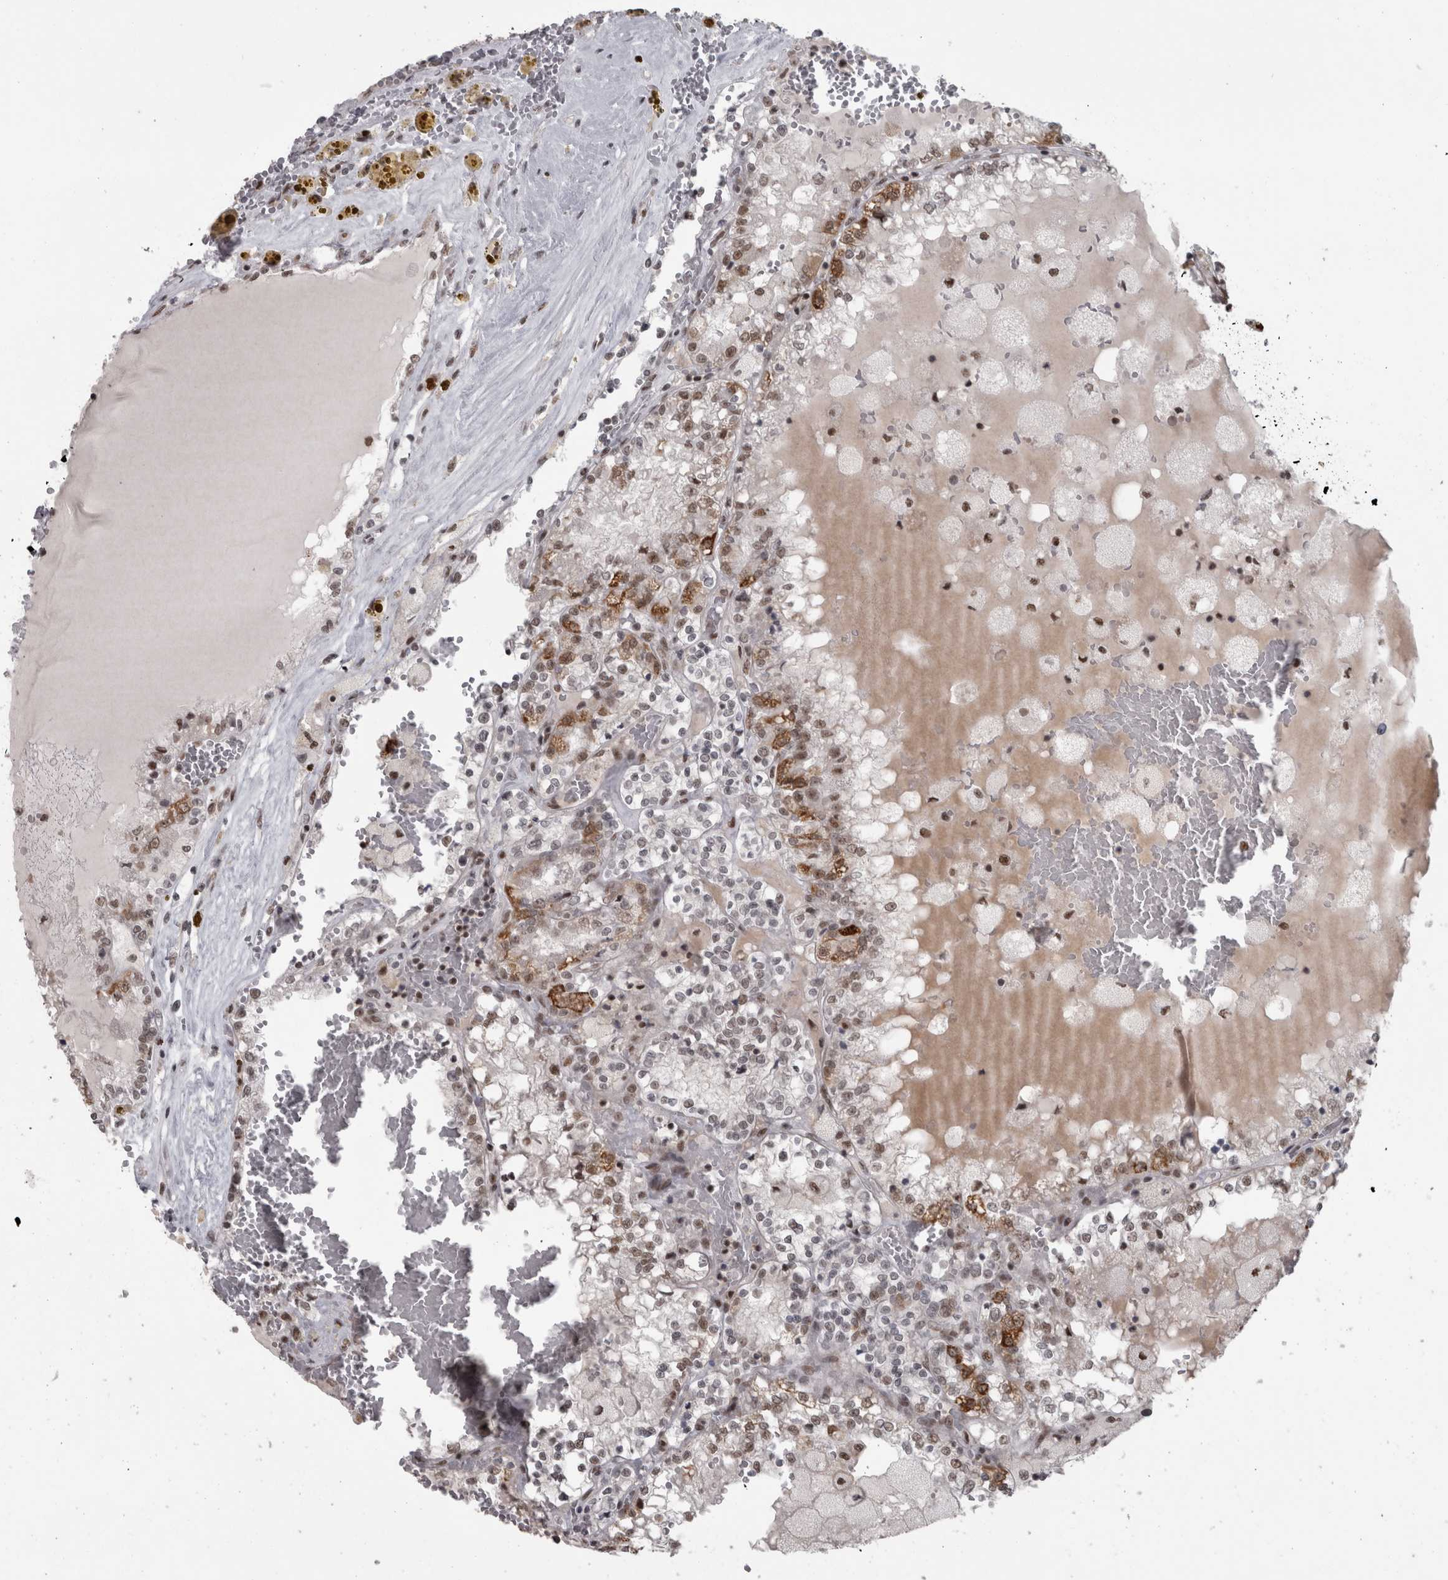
{"staining": {"intensity": "moderate", "quantity": "25%-75%", "location": "cytoplasmic/membranous,nuclear"}, "tissue": "renal cancer", "cell_type": "Tumor cells", "image_type": "cancer", "snomed": [{"axis": "morphology", "description": "Adenocarcinoma, NOS"}, {"axis": "topography", "description": "Kidney"}], "caption": "DAB immunohistochemical staining of renal cancer (adenocarcinoma) shows moderate cytoplasmic/membranous and nuclear protein staining in about 25%-75% of tumor cells.", "gene": "MICU3", "patient": {"sex": "female", "age": 56}}